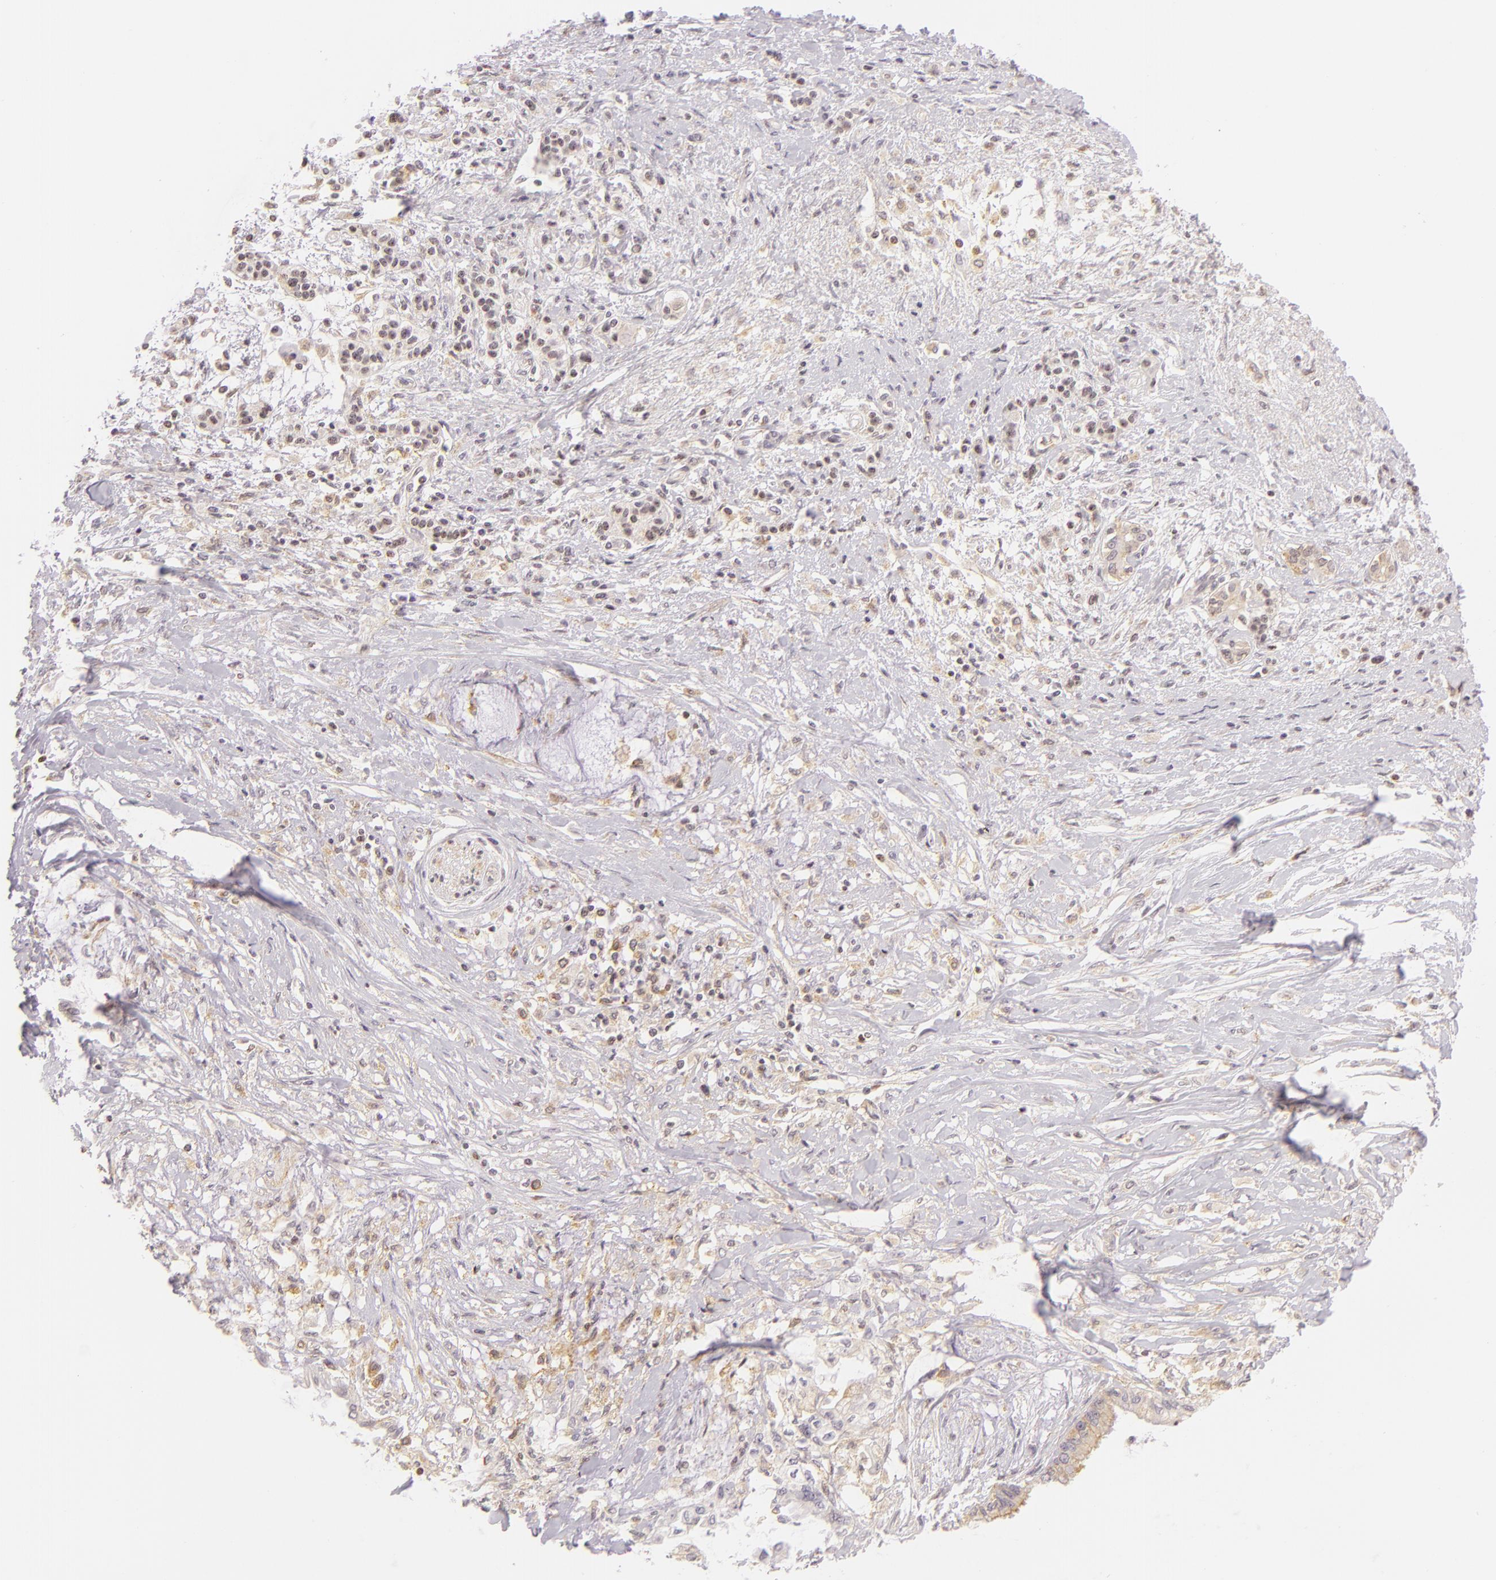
{"staining": {"intensity": "weak", "quantity": "<25%", "location": "cytoplasmic/membranous"}, "tissue": "pancreatic cancer", "cell_type": "Tumor cells", "image_type": "cancer", "snomed": [{"axis": "morphology", "description": "Adenocarcinoma, NOS"}, {"axis": "topography", "description": "Pancreas"}], "caption": "IHC of pancreatic cancer displays no expression in tumor cells. (DAB immunohistochemistry, high magnification).", "gene": "IMPDH1", "patient": {"sex": "female", "age": 64}}